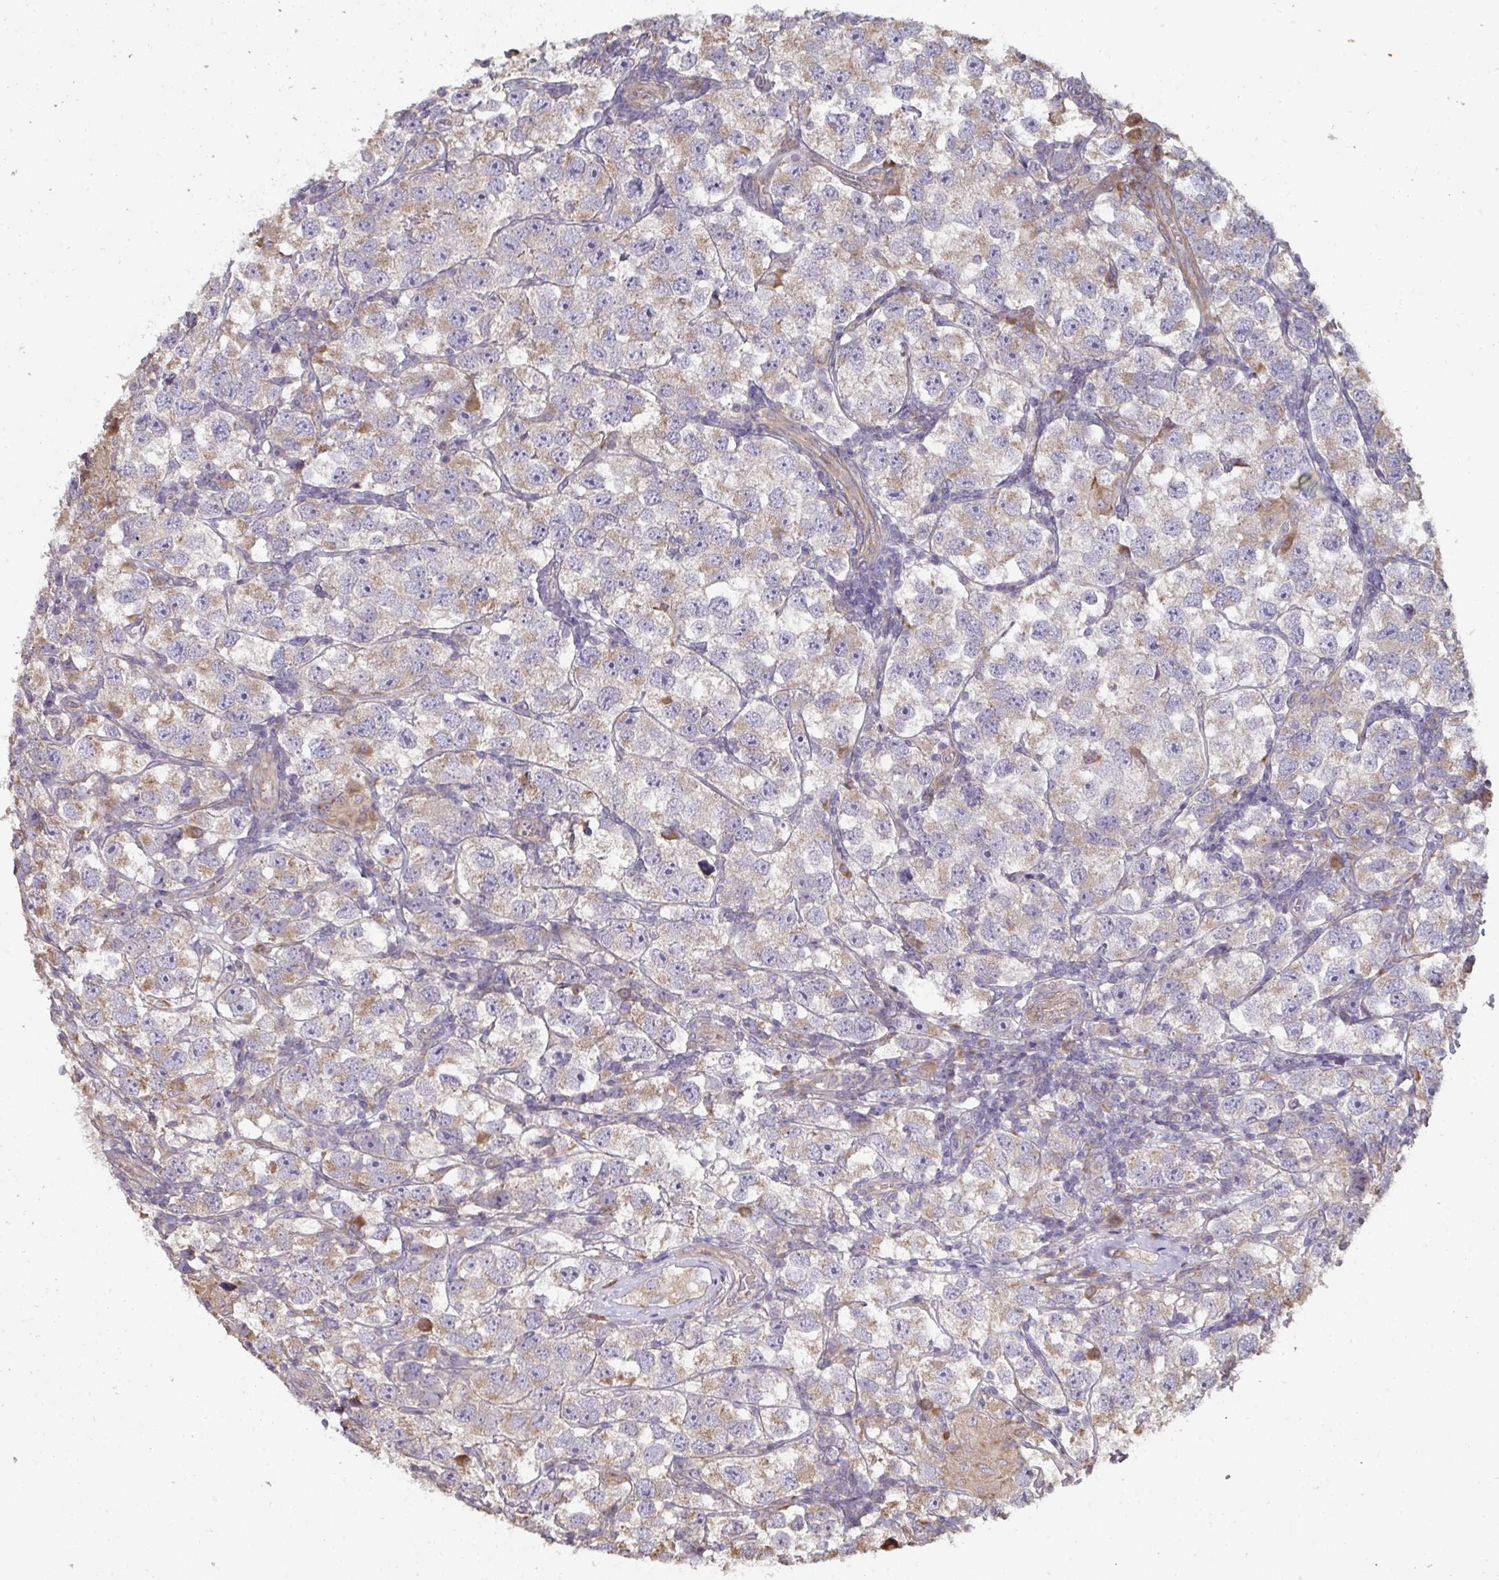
{"staining": {"intensity": "weak", "quantity": "25%-75%", "location": "cytoplasmic/membranous"}, "tissue": "testis cancer", "cell_type": "Tumor cells", "image_type": "cancer", "snomed": [{"axis": "morphology", "description": "Seminoma, NOS"}, {"axis": "topography", "description": "Testis"}], "caption": "Protein expression analysis of testis seminoma displays weak cytoplasmic/membranous staining in approximately 25%-75% of tumor cells.", "gene": "ZFYVE28", "patient": {"sex": "male", "age": 26}}